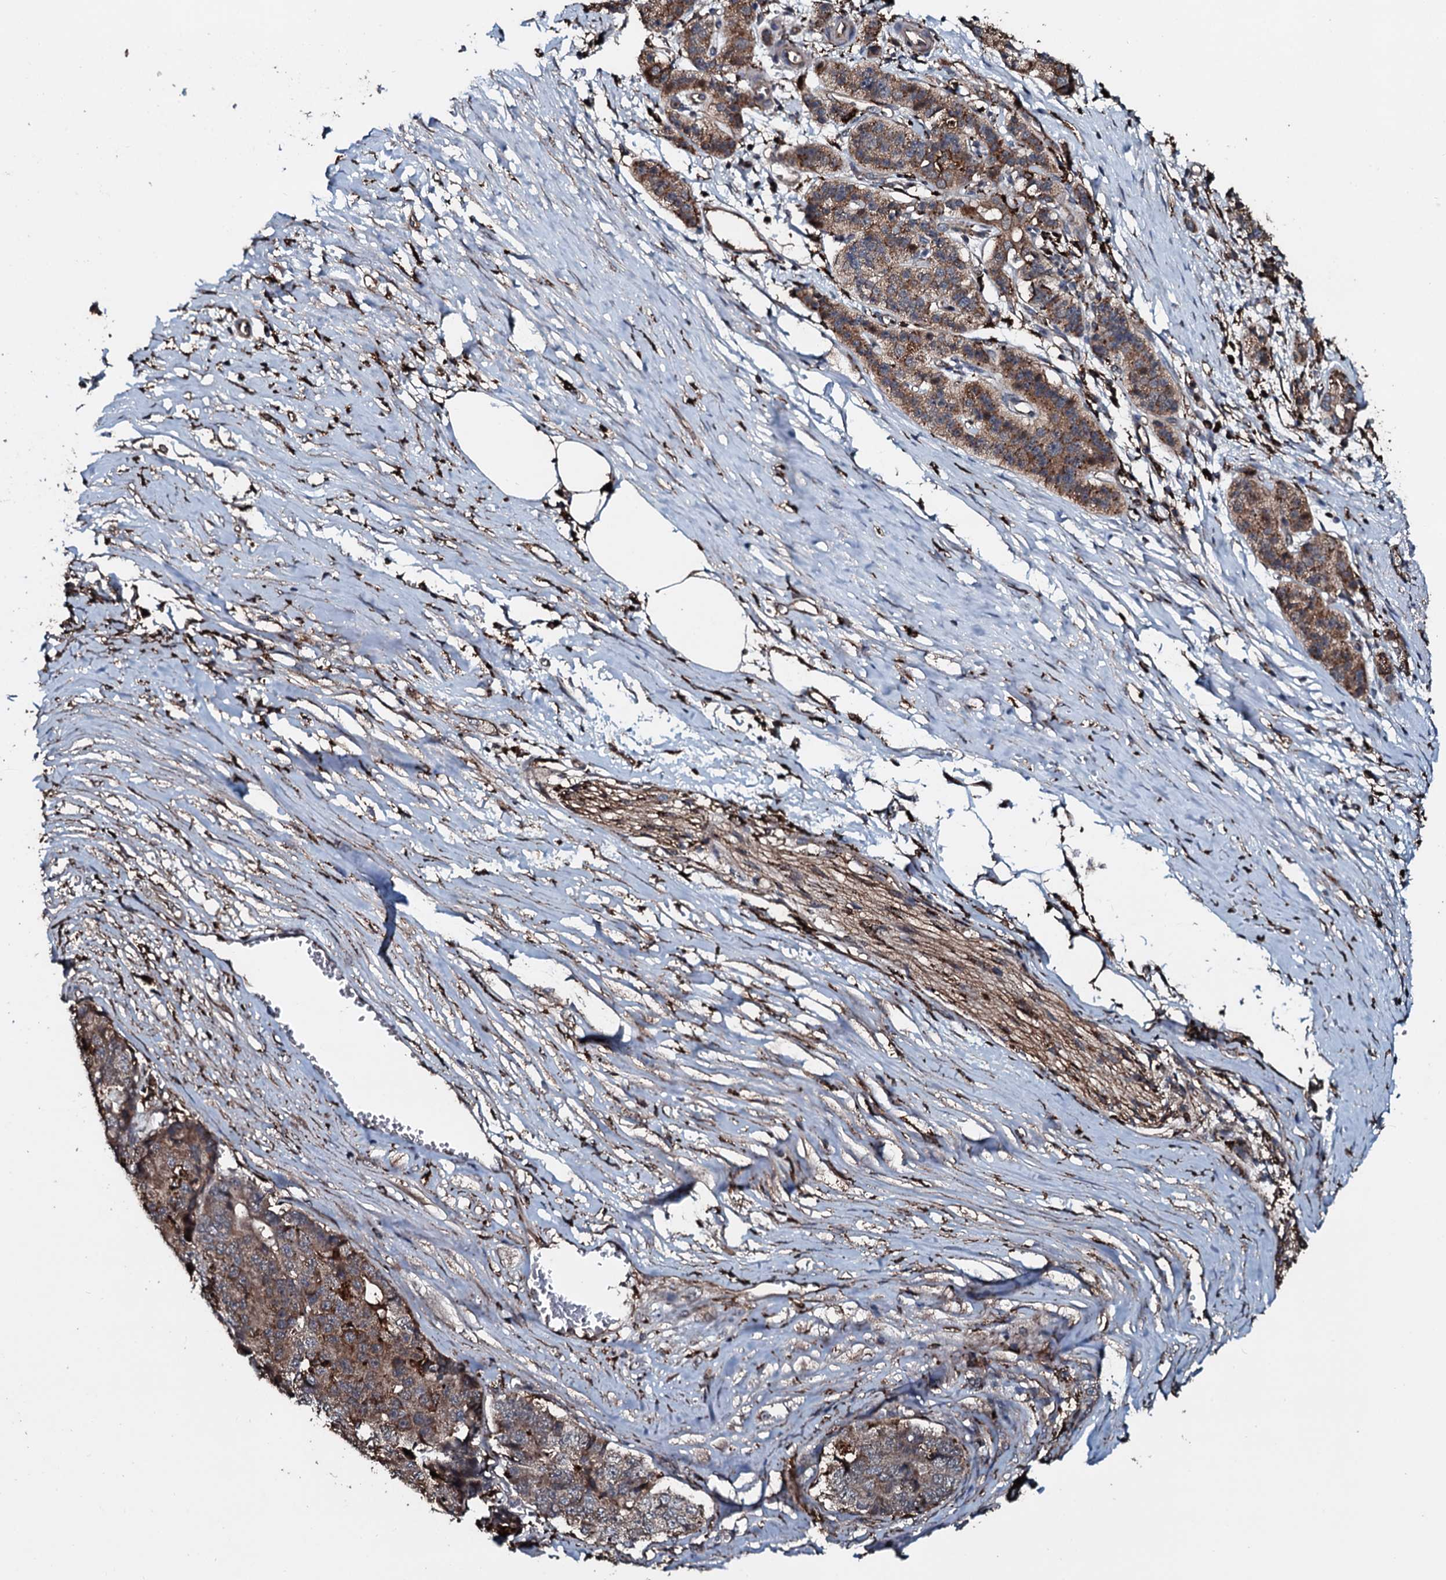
{"staining": {"intensity": "moderate", "quantity": ">75%", "location": "cytoplasmic/membranous"}, "tissue": "pancreatic cancer", "cell_type": "Tumor cells", "image_type": "cancer", "snomed": [{"axis": "morphology", "description": "Adenocarcinoma, NOS"}, {"axis": "topography", "description": "Pancreas"}], "caption": "The photomicrograph demonstrates staining of pancreatic cancer, revealing moderate cytoplasmic/membranous protein positivity (brown color) within tumor cells. The protein is shown in brown color, while the nuclei are stained blue.", "gene": "TPGS2", "patient": {"sex": "male", "age": 50}}